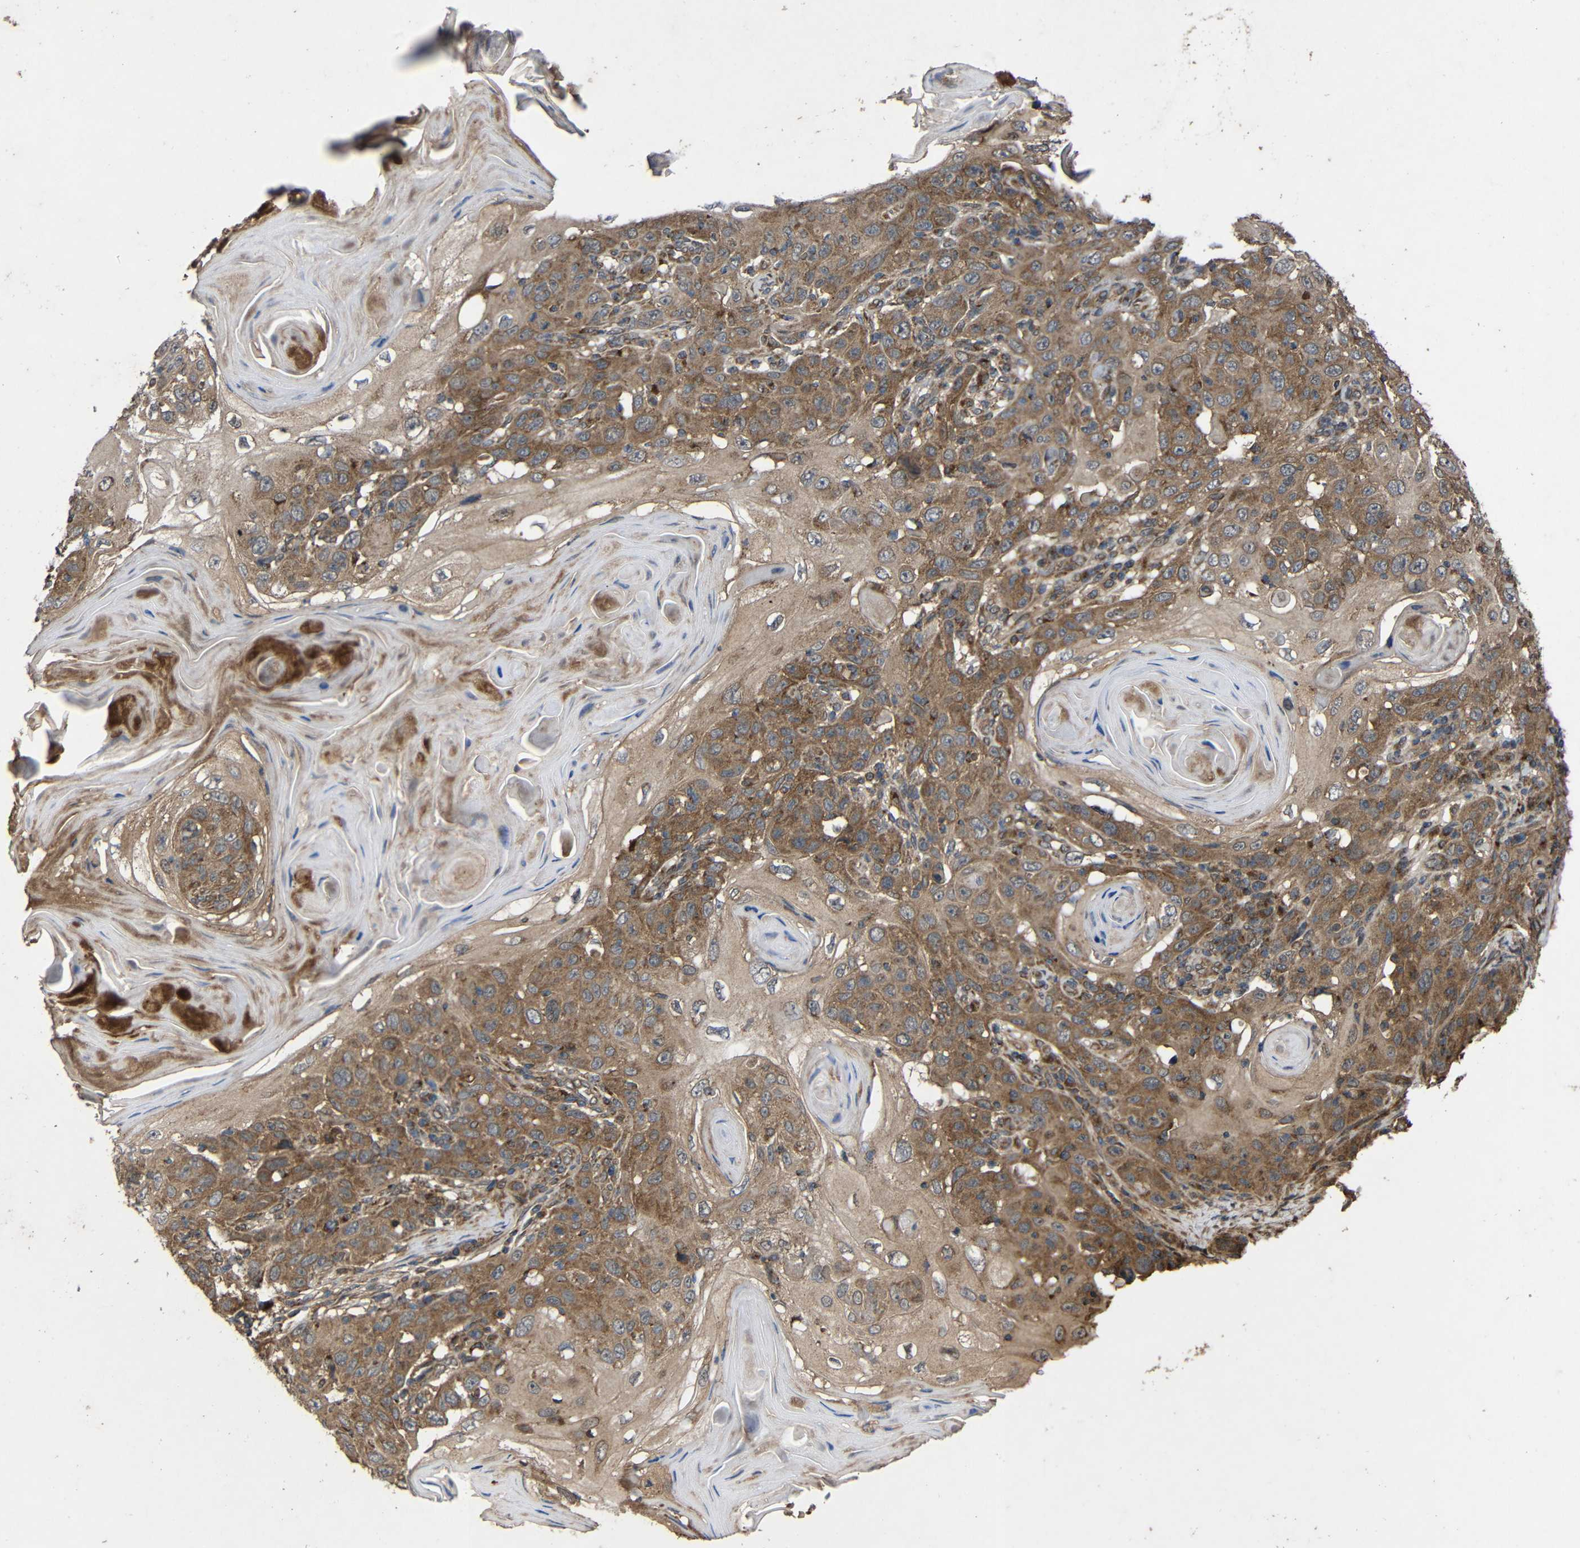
{"staining": {"intensity": "moderate", "quantity": ">75%", "location": "cytoplasmic/membranous"}, "tissue": "skin cancer", "cell_type": "Tumor cells", "image_type": "cancer", "snomed": [{"axis": "morphology", "description": "Squamous cell carcinoma, NOS"}, {"axis": "topography", "description": "Skin"}], "caption": "This is a micrograph of immunohistochemistry (IHC) staining of squamous cell carcinoma (skin), which shows moderate expression in the cytoplasmic/membranous of tumor cells.", "gene": "C1GALT1", "patient": {"sex": "female", "age": 88}}